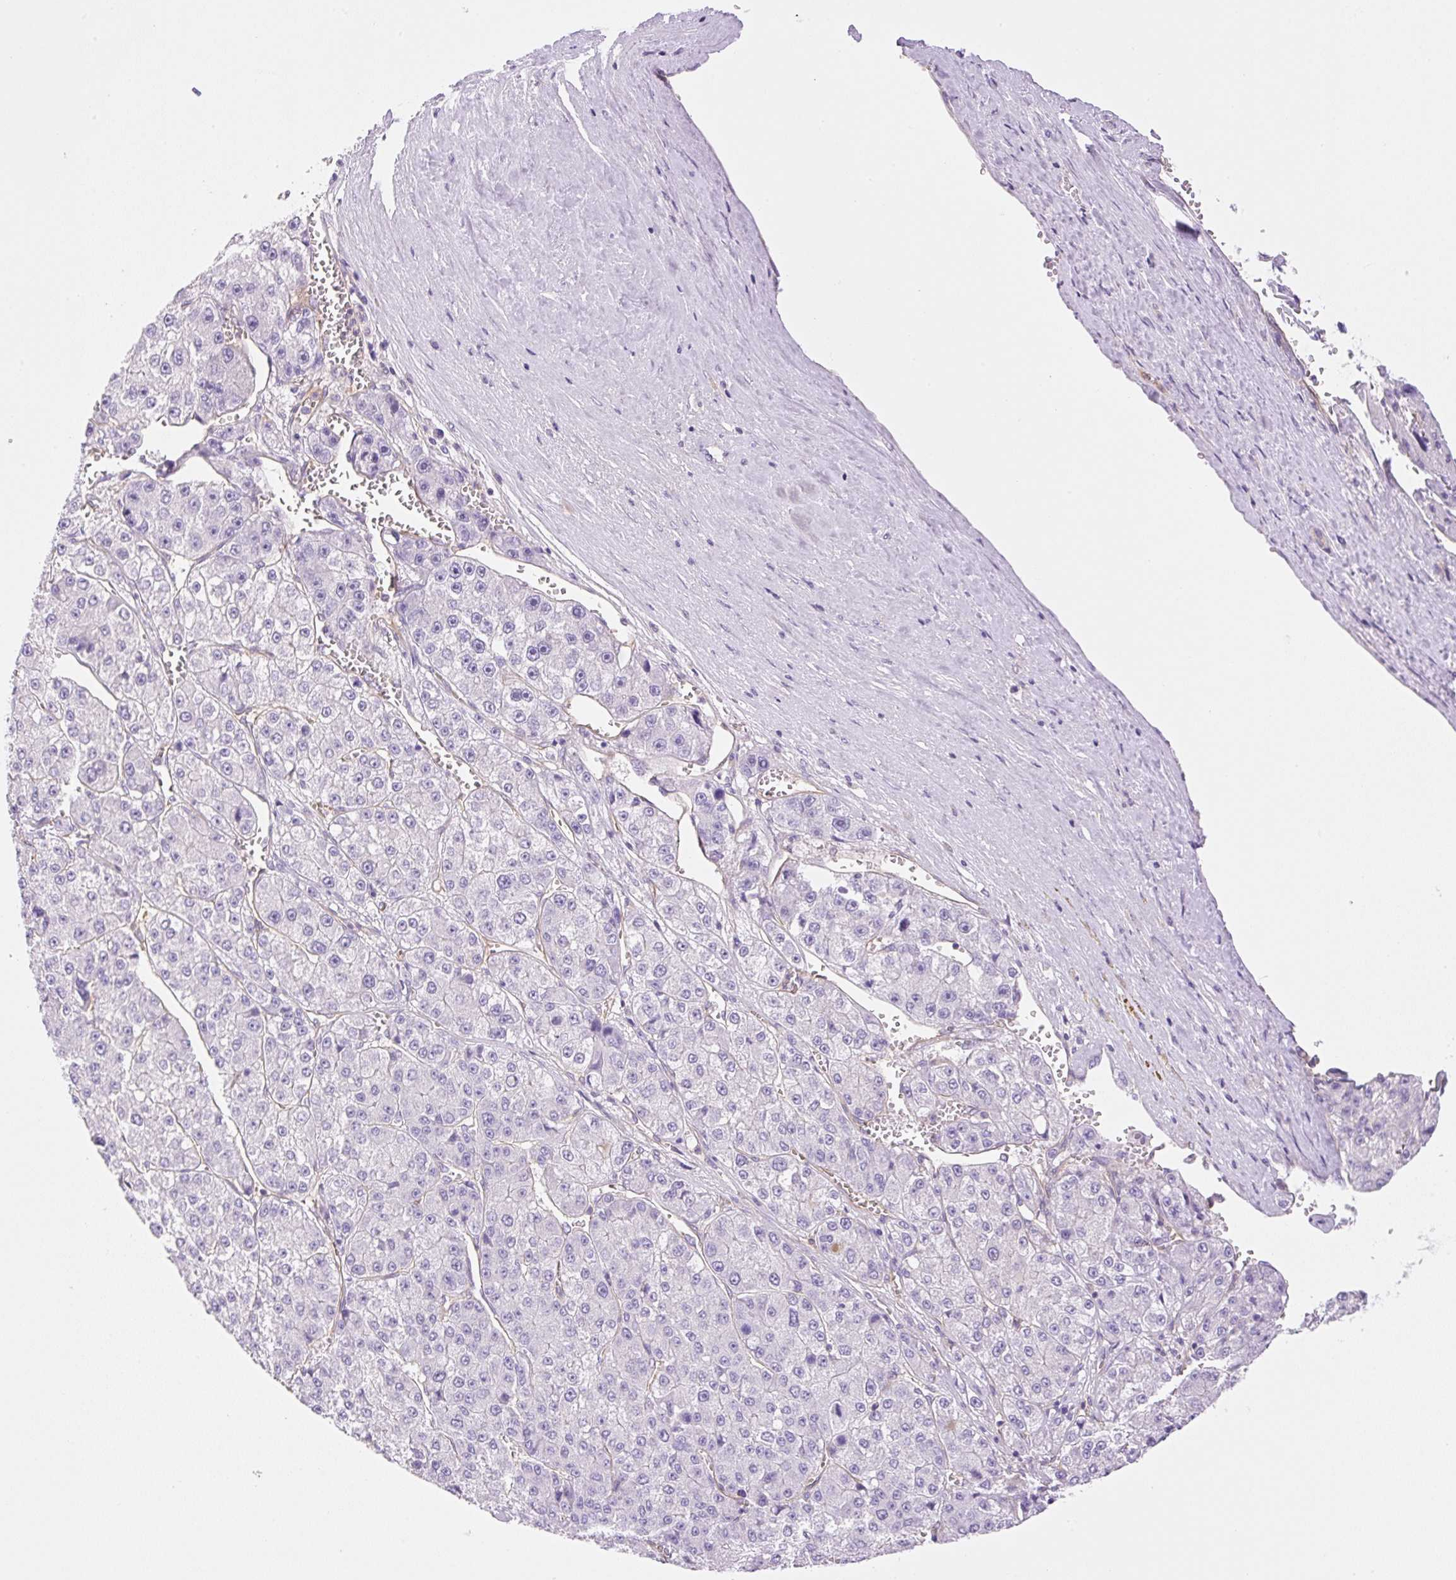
{"staining": {"intensity": "negative", "quantity": "none", "location": "none"}, "tissue": "liver cancer", "cell_type": "Tumor cells", "image_type": "cancer", "snomed": [{"axis": "morphology", "description": "Carcinoma, Hepatocellular, NOS"}, {"axis": "topography", "description": "Liver"}], "caption": "The image displays no significant expression in tumor cells of hepatocellular carcinoma (liver).", "gene": "EHD3", "patient": {"sex": "female", "age": 73}}